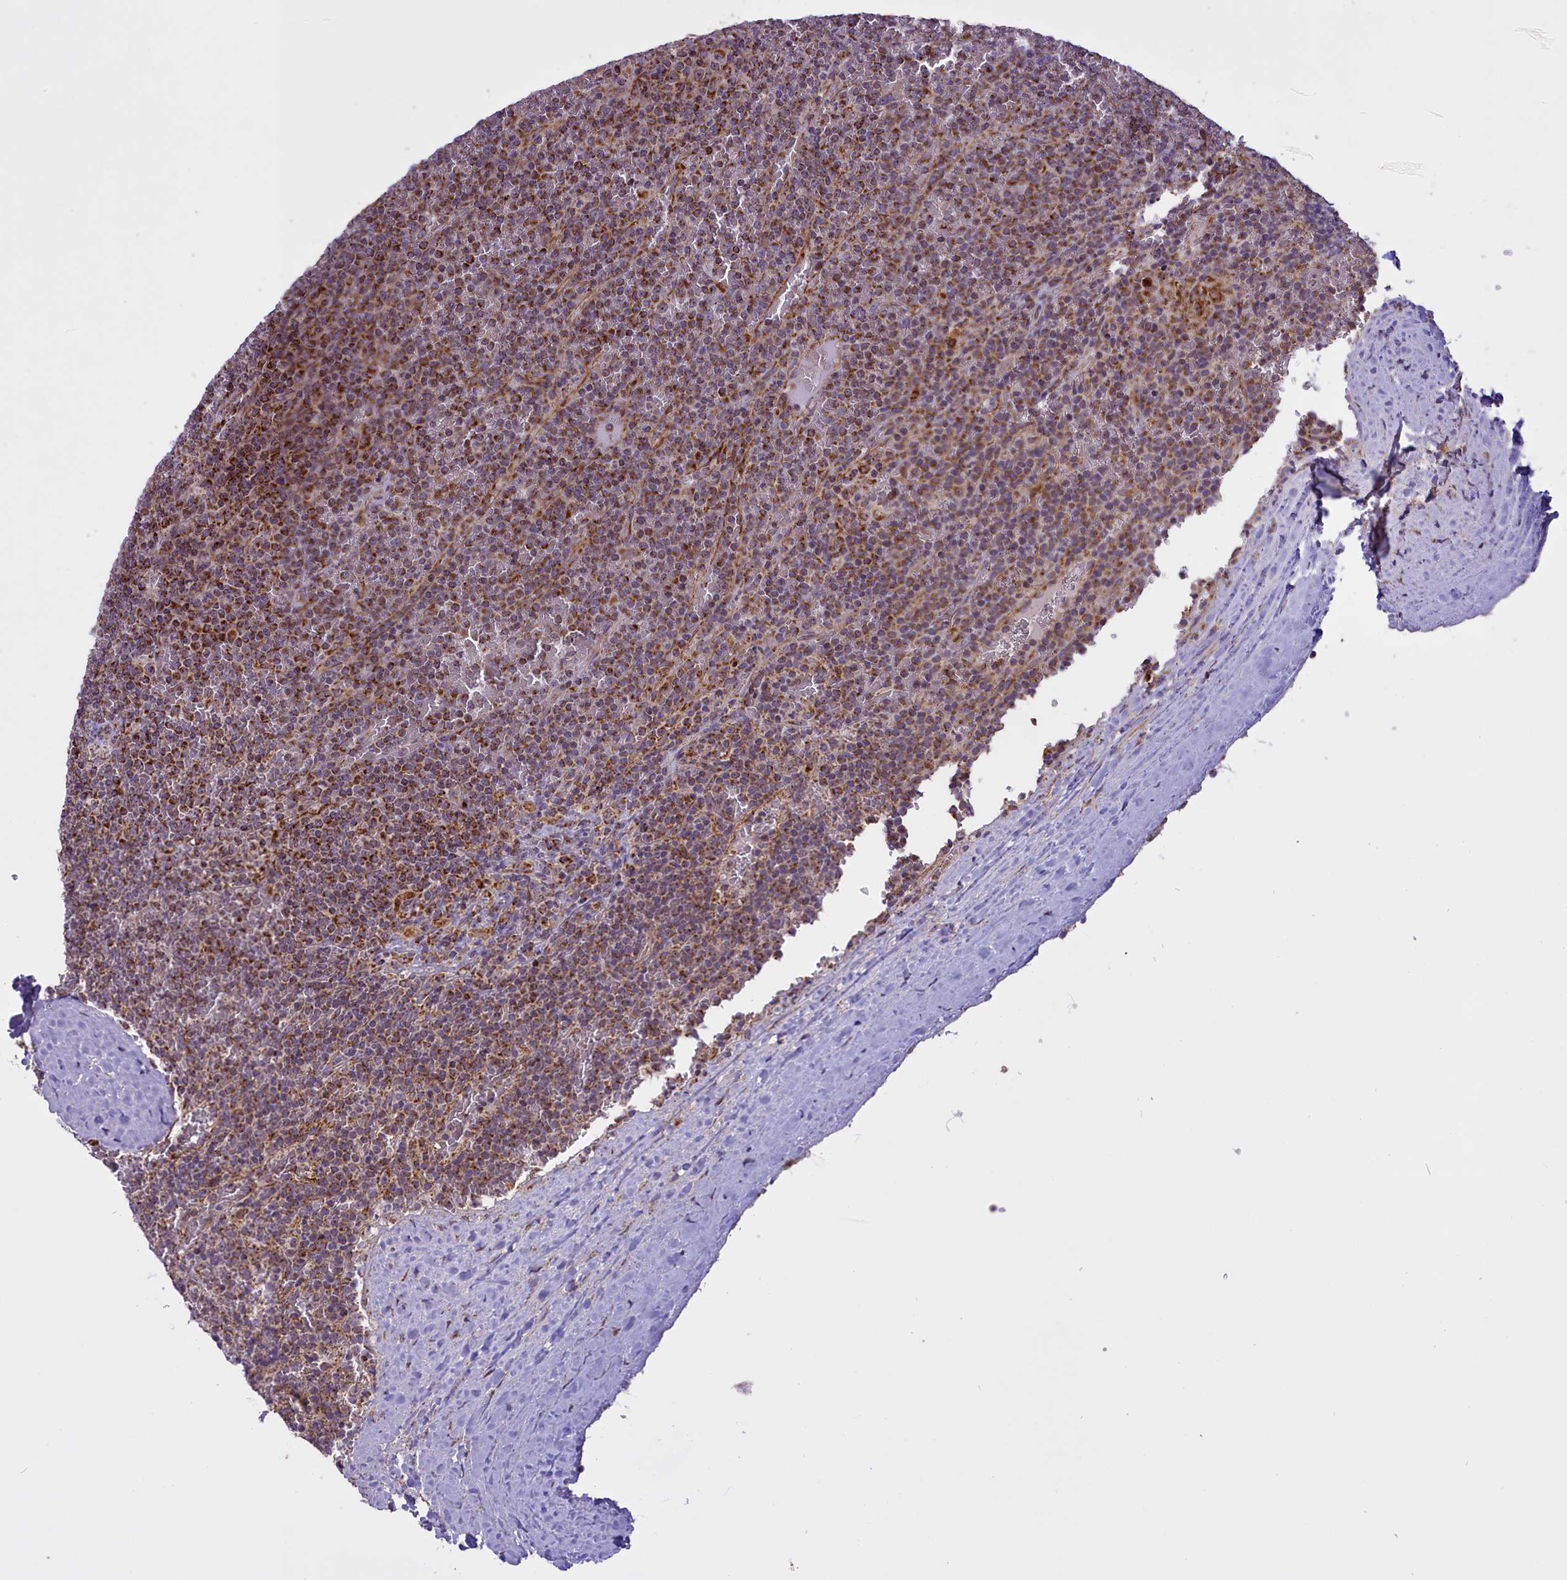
{"staining": {"intensity": "moderate", "quantity": "<25%", "location": "cytoplasmic/membranous"}, "tissue": "lymphoma", "cell_type": "Tumor cells", "image_type": "cancer", "snomed": [{"axis": "morphology", "description": "Malignant lymphoma, non-Hodgkin's type, Low grade"}, {"axis": "topography", "description": "Spleen"}], "caption": "The image shows a brown stain indicating the presence of a protein in the cytoplasmic/membranous of tumor cells in malignant lymphoma, non-Hodgkin's type (low-grade). Immunohistochemistry stains the protein in brown and the nuclei are stained blue.", "gene": "NDUFS5", "patient": {"sex": "female", "age": 19}}